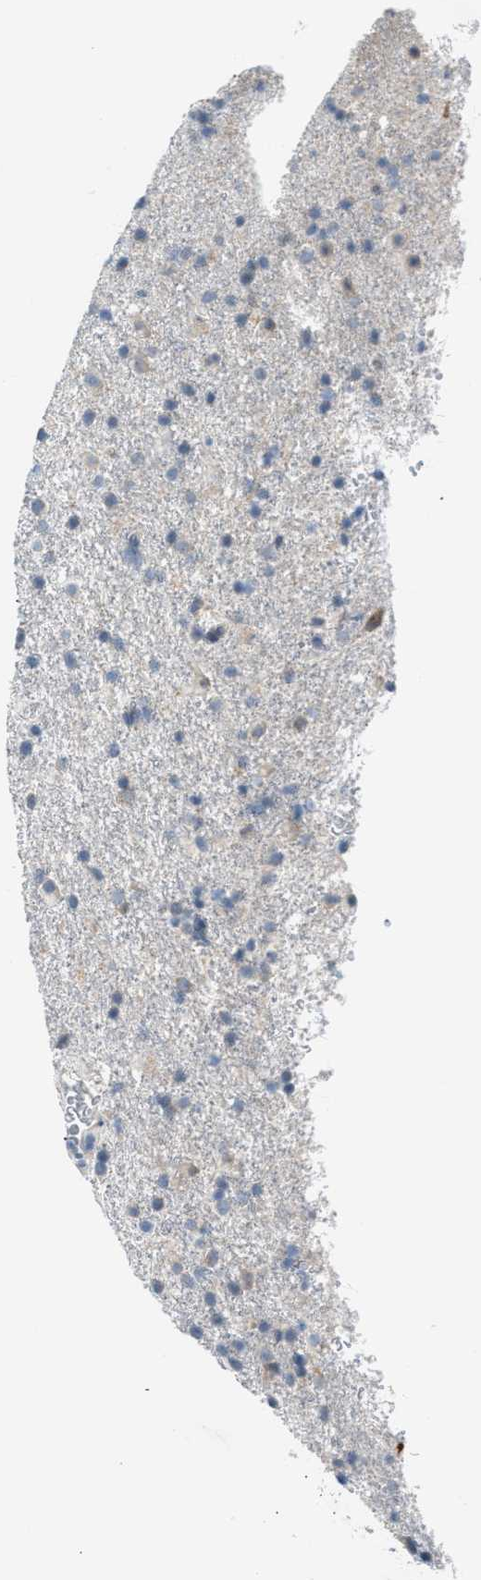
{"staining": {"intensity": "weak", "quantity": "<25%", "location": "cytoplasmic/membranous"}, "tissue": "glioma", "cell_type": "Tumor cells", "image_type": "cancer", "snomed": [{"axis": "morphology", "description": "Glioma, malignant, Low grade"}, {"axis": "topography", "description": "Brain"}], "caption": "Glioma was stained to show a protein in brown. There is no significant staining in tumor cells.", "gene": "KCNC2", "patient": {"sex": "male", "age": 65}}